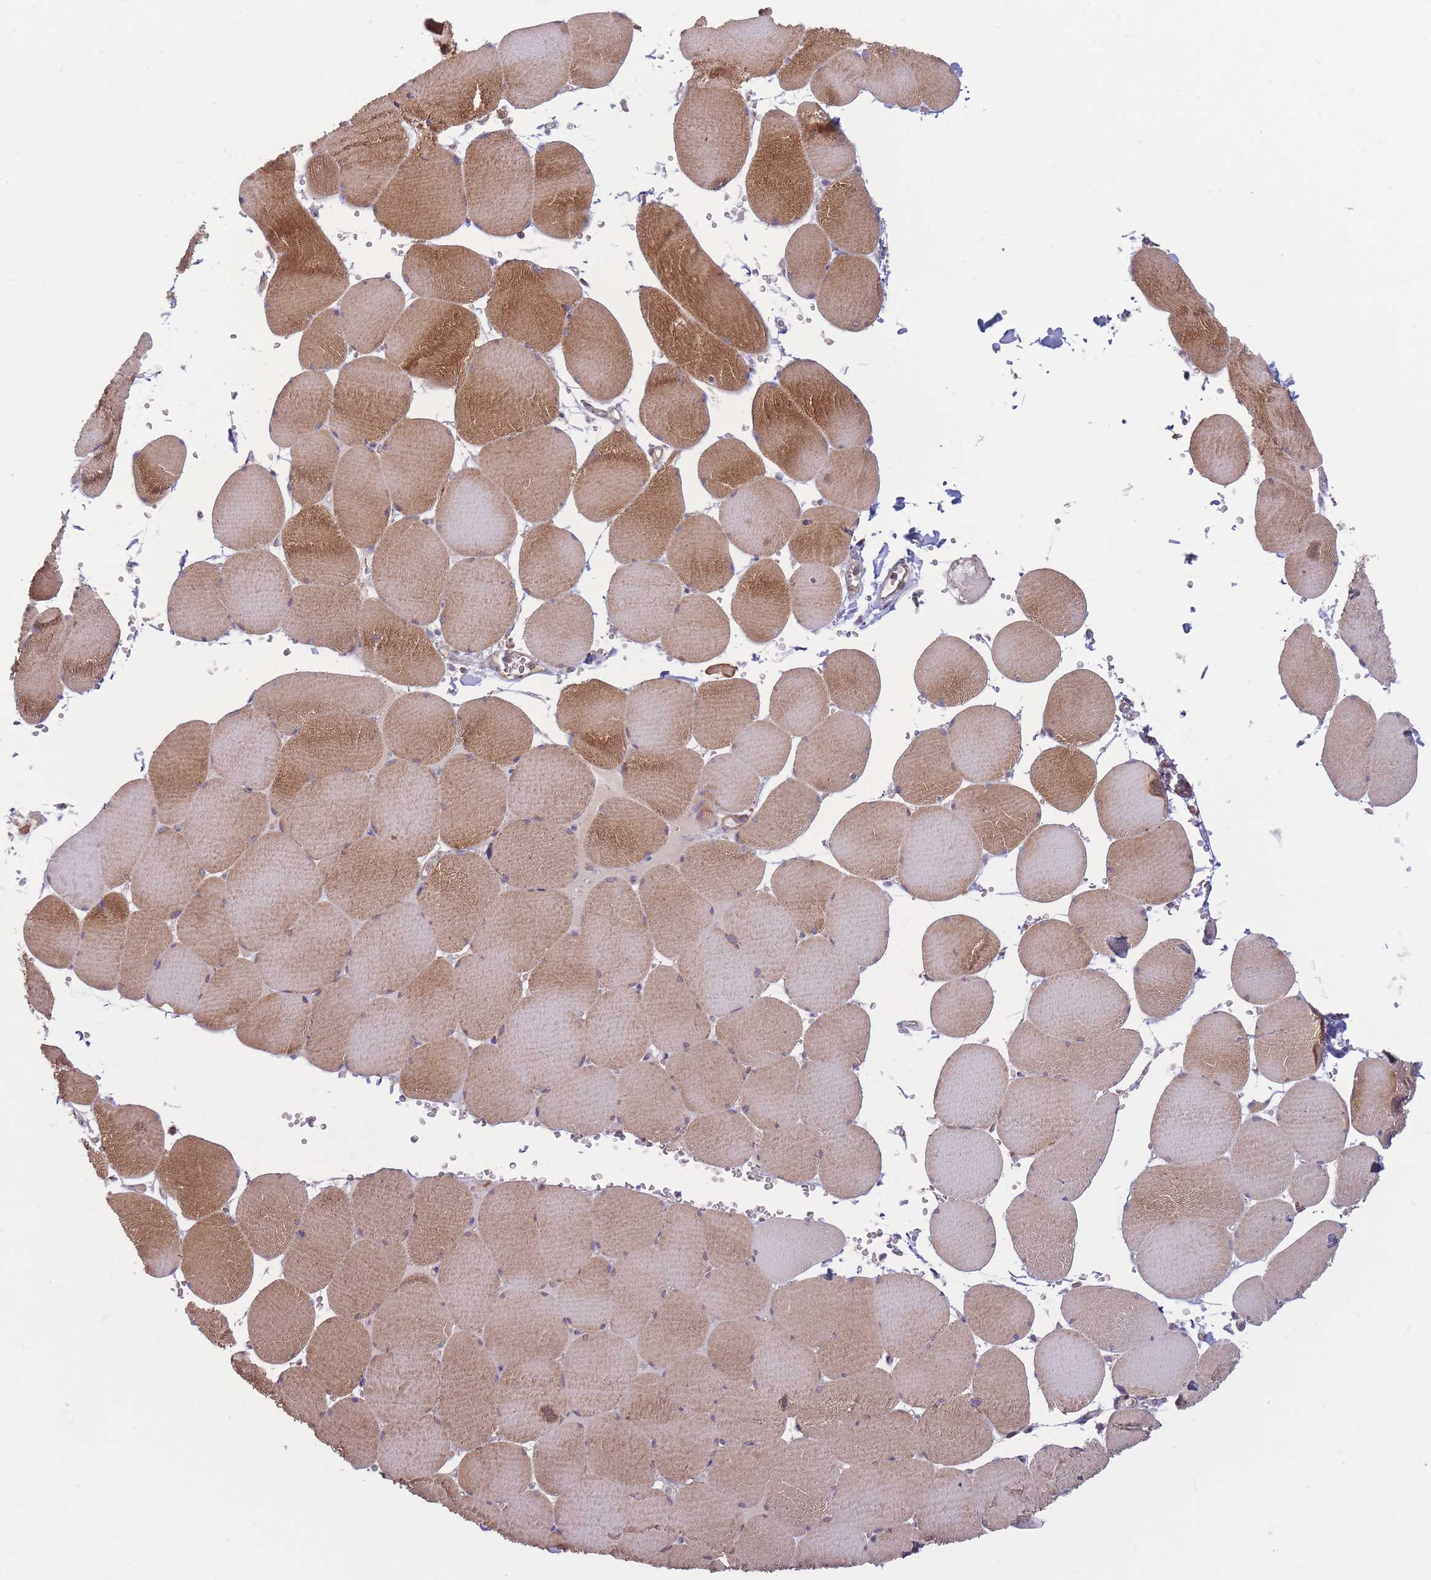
{"staining": {"intensity": "moderate", "quantity": ">75%", "location": "cytoplasmic/membranous"}, "tissue": "skeletal muscle", "cell_type": "Myocytes", "image_type": "normal", "snomed": [{"axis": "morphology", "description": "Normal tissue, NOS"}, {"axis": "topography", "description": "Skeletal muscle"}, {"axis": "topography", "description": "Head-Neck"}], "caption": "Immunohistochemistry (IHC) of benign skeletal muscle demonstrates medium levels of moderate cytoplasmic/membranous positivity in about >75% of myocytes. The staining is performed using DAB (3,3'-diaminobenzidine) brown chromogen to label protein expression. The nuclei are counter-stained blue using hematoxylin.", "gene": "KIF16B", "patient": {"sex": "male", "age": 66}}